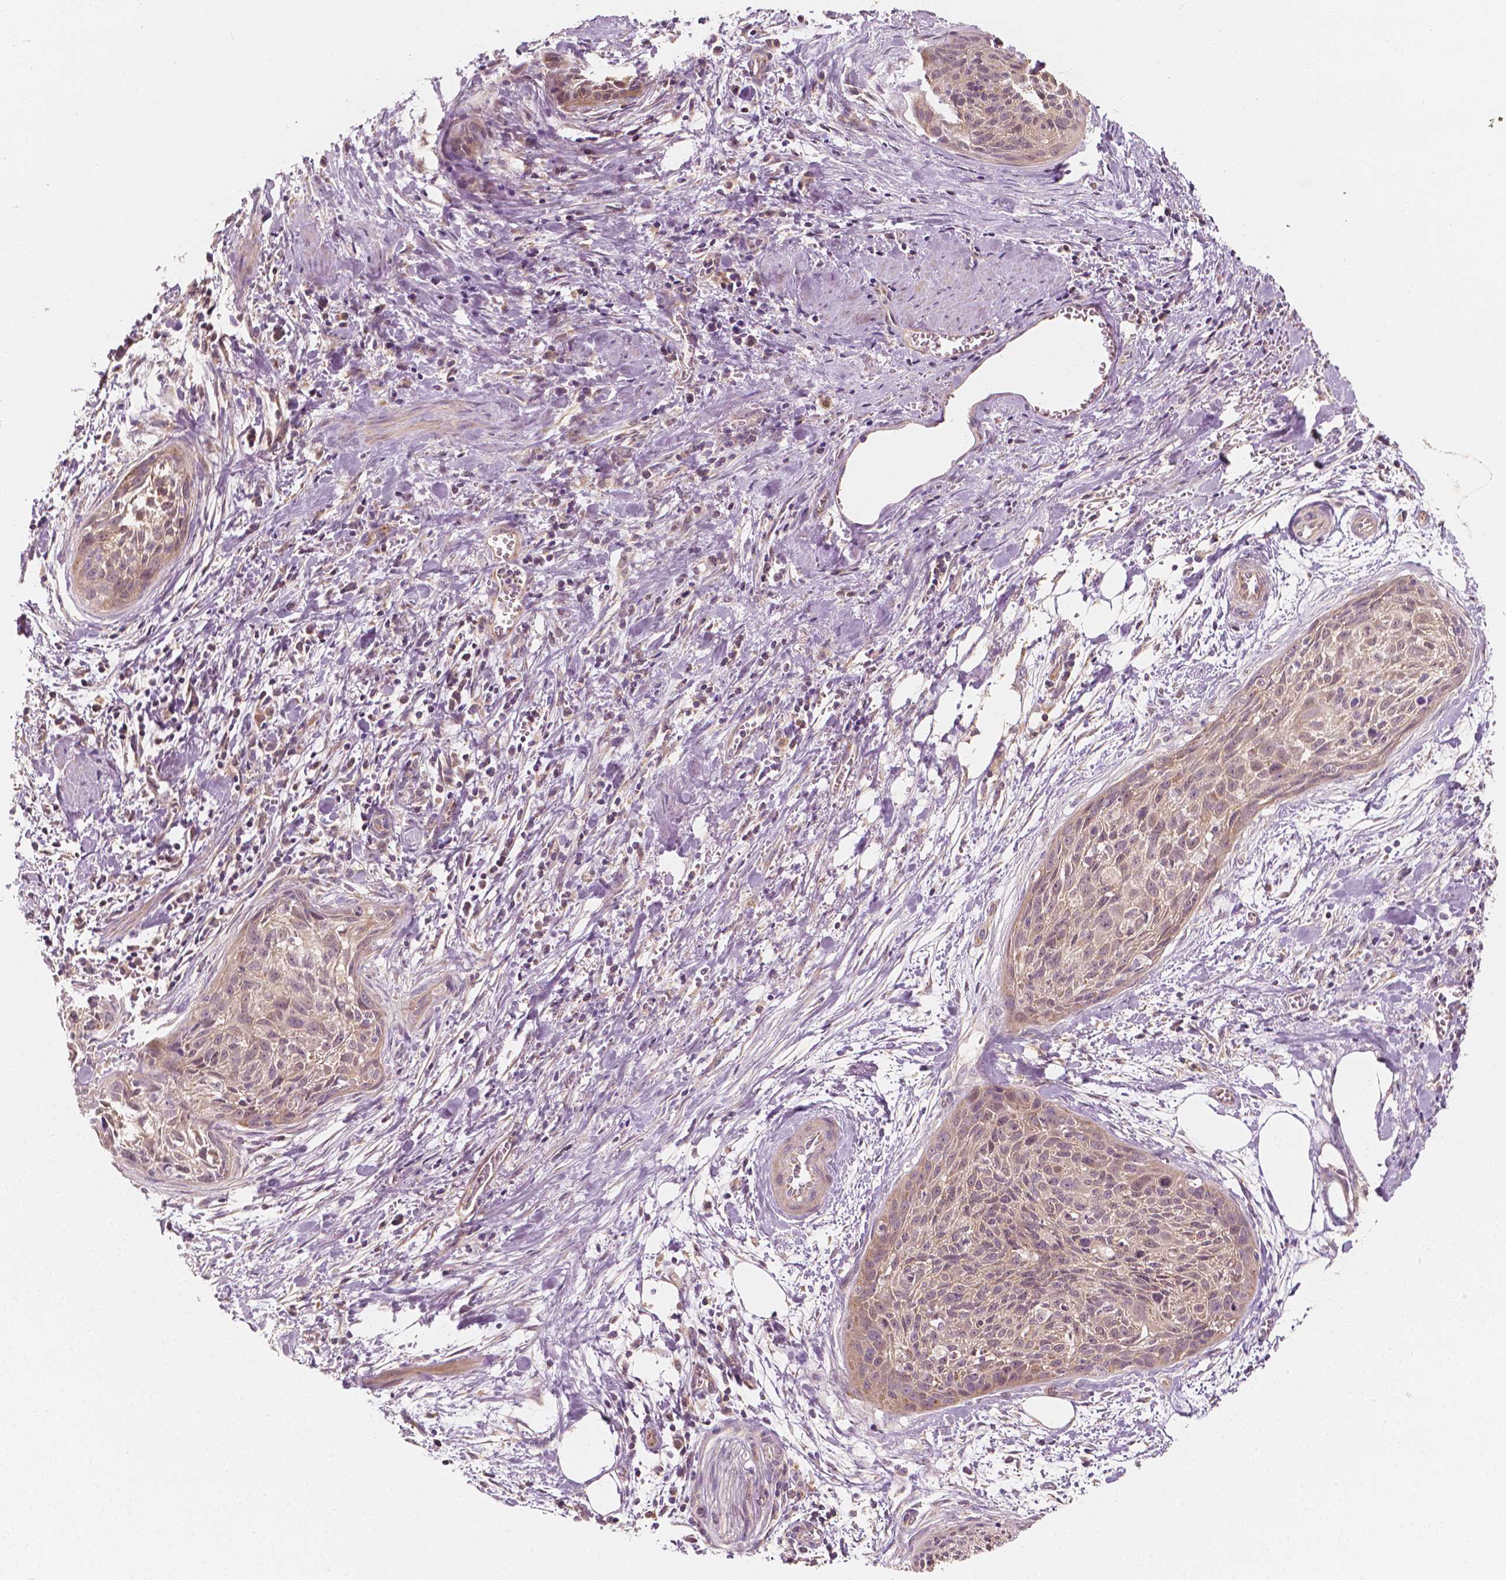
{"staining": {"intensity": "negative", "quantity": "none", "location": "none"}, "tissue": "cervical cancer", "cell_type": "Tumor cells", "image_type": "cancer", "snomed": [{"axis": "morphology", "description": "Squamous cell carcinoma, NOS"}, {"axis": "topography", "description": "Cervix"}], "caption": "IHC of human cervical squamous cell carcinoma shows no expression in tumor cells.", "gene": "SHPK", "patient": {"sex": "female", "age": 55}}